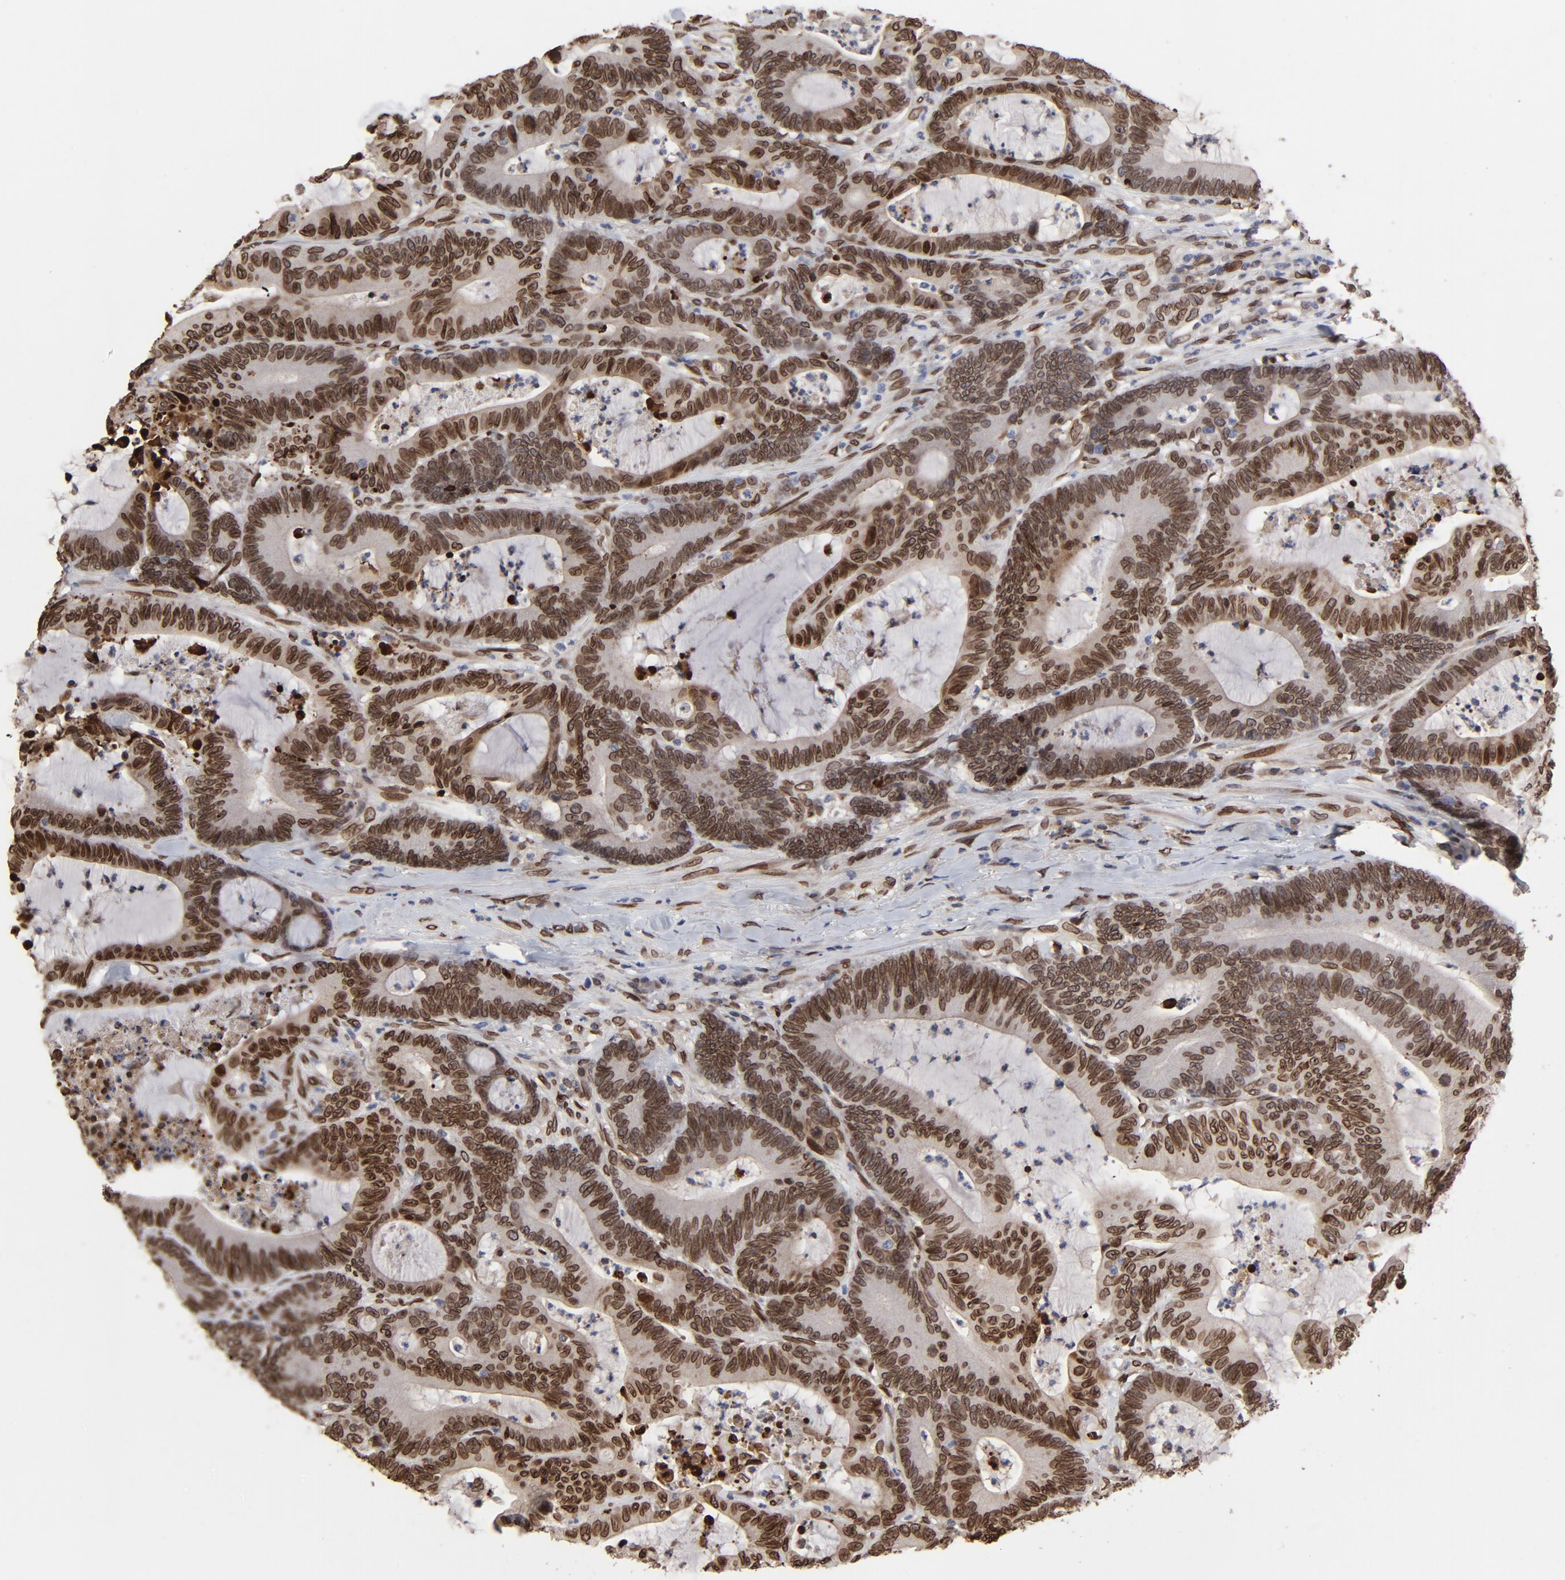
{"staining": {"intensity": "moderate", "quantity": ">75%", "location": "cytoplasmic/membranous,nuclear"}, "tissue": "colorectal cancer", "cell_type": "Tumor cells", "image_type": "cancer", "snomed": [{"axis": "morphology", "description": "Adenocarcinoma, NOS"}, {"axis": "topography", "description": "Colon"}], "caption": "Protein staining of colorectal adenocarcinoma tissue displays moderate cytoplasmic/membranous and nuclear expression in about >75% of tumor cells.", "gene": "LMNA", "patient": {"sex": "female", "age": 84}}